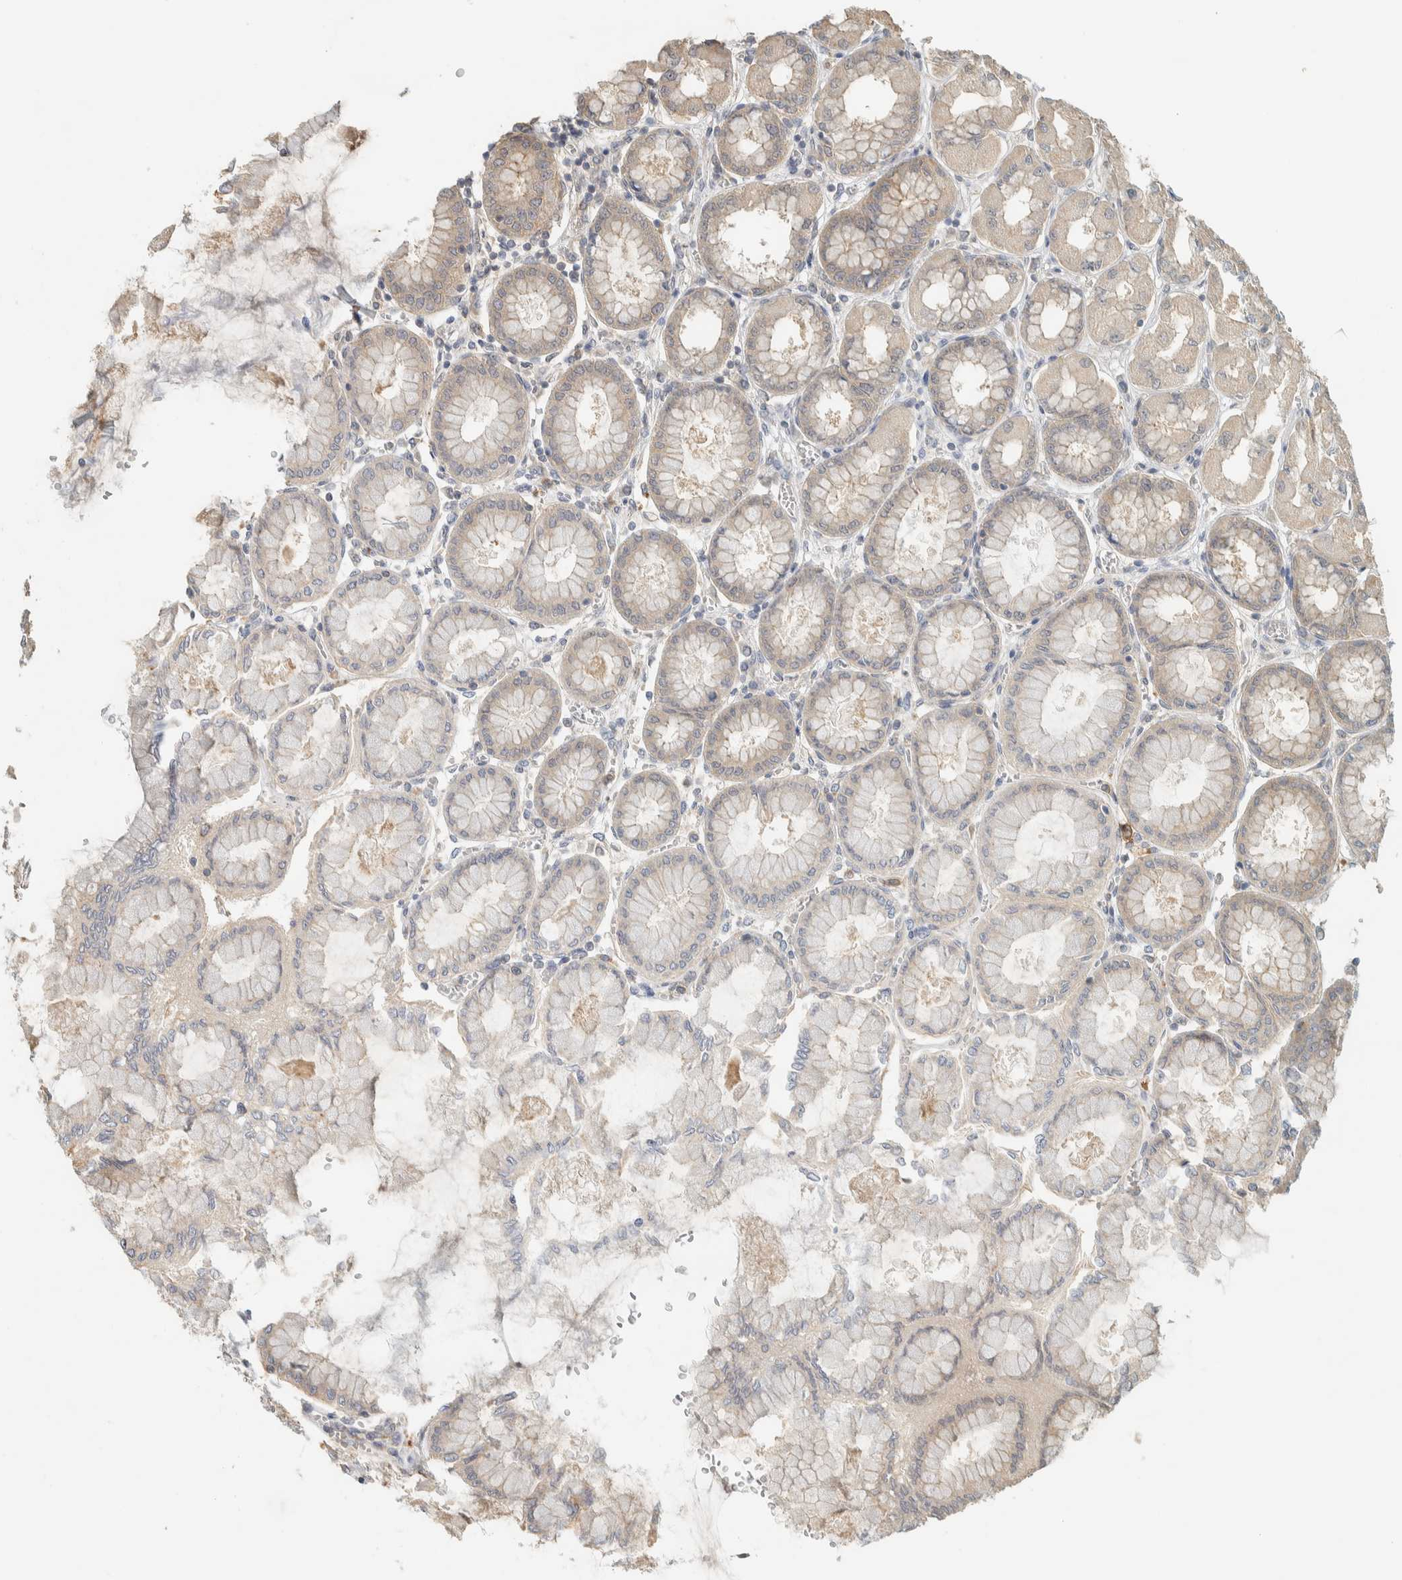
{"staining": {"intensity": "moderate", "quantity": "25%-75%", "location": "cytoplasmic/membranous"}, "tissue": "stomach", "cell_type": "Glandular cells", "image_type": "normal", "snomed": [{"axis": "morphology", "description": "Normal tissue, NOS"}, {"axis": "topography", "description": "Stomach, upper"}], "caption": "Stomach stained with DAB immunohistochemistry (IHC) demonstrates medium levels of moderate cytoplasmic/membranous expression in approximately 25%-75% of glandular cells. The protein is shown in brown color, while the nuclei are stained blue.", "gene": "RAB11FIP1", "patient": {"sex": "female", "age": 56}}